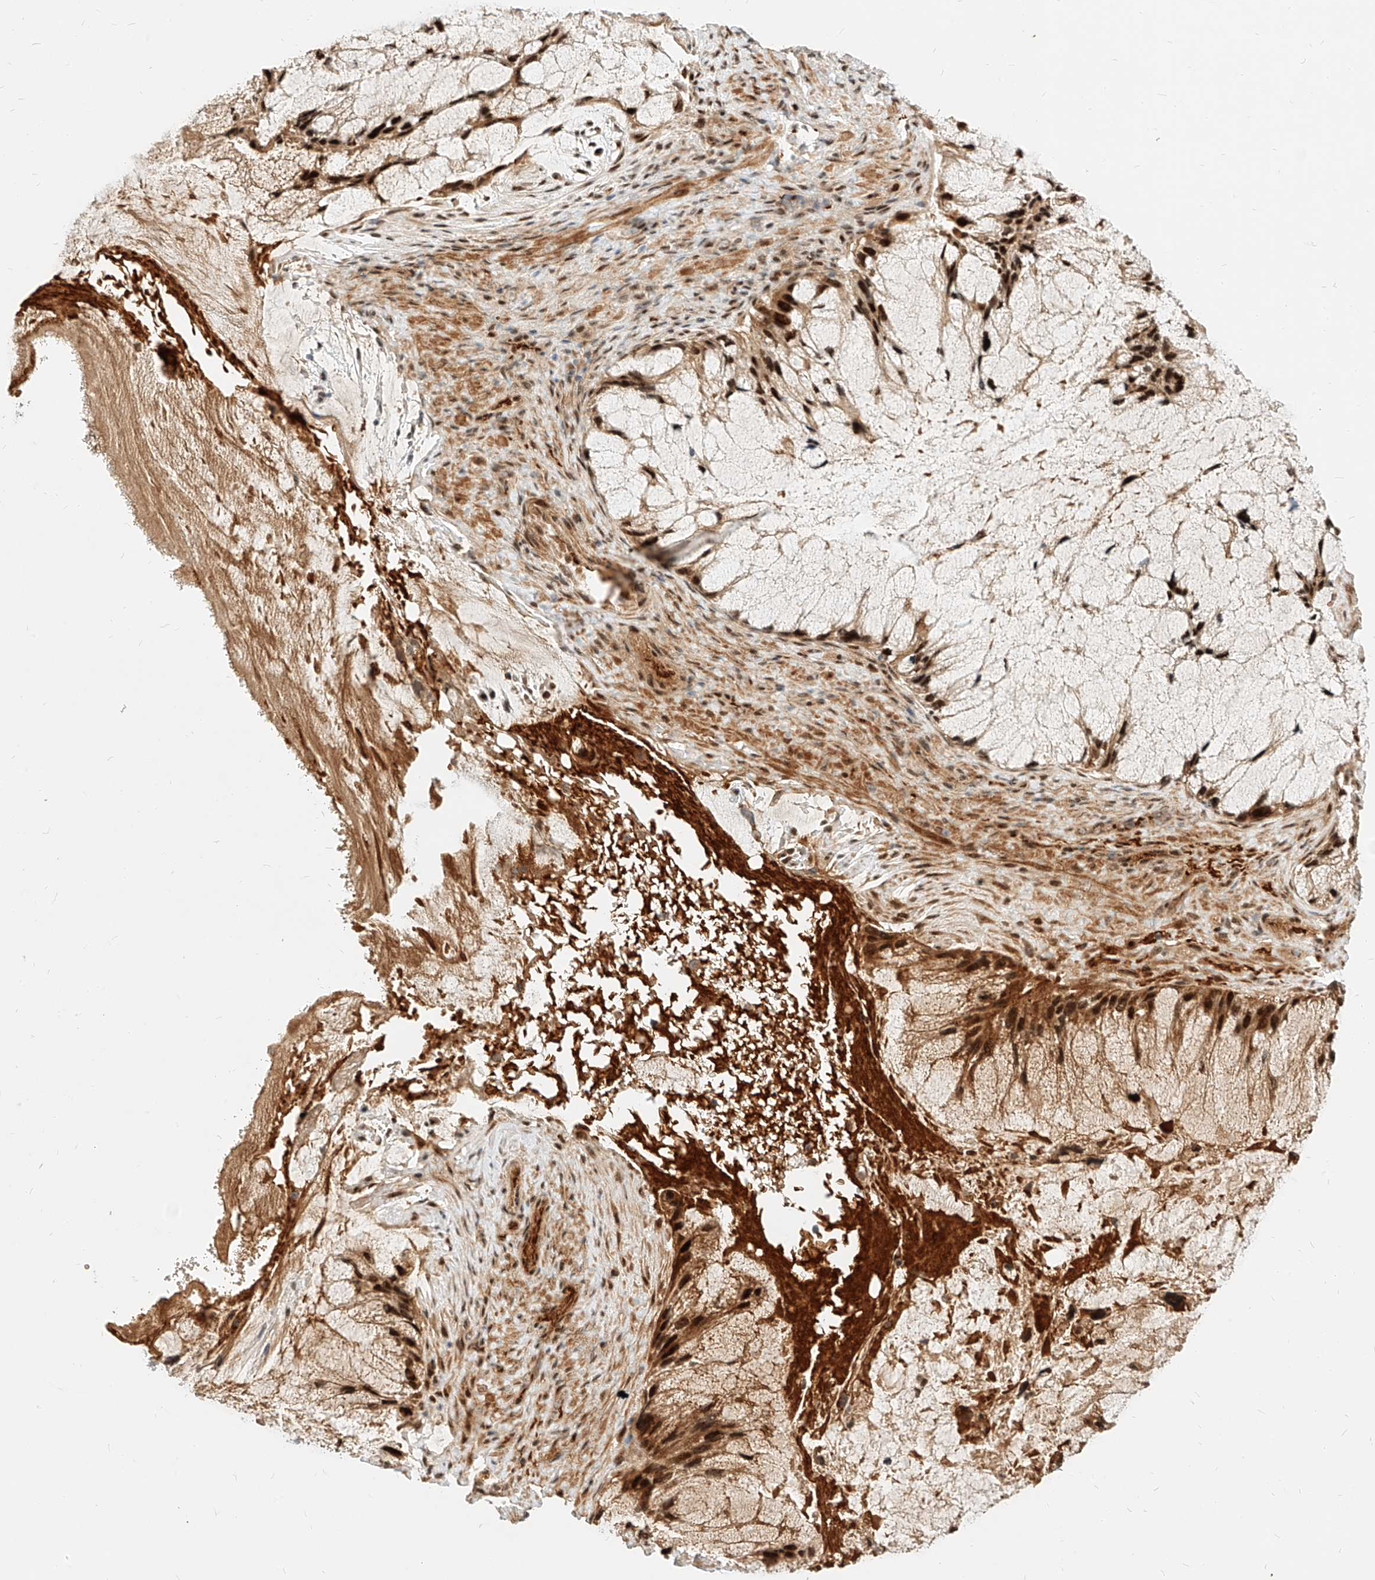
{"staining": {"intensity": "strong", "quantity": ">75%", "location": "cytoplasmic/membranous,nuclear"}, "tissue": "ovarian cancer", "cell_type": "Tumor cells", "image_type": "cancer", "snomed": [{"axis": "morphology", "description": "Cystadenocarcinoma, mucinous, NOS"}, {"axis": "topography", "description": "Ovary"}], "caption": "A micrograph showing strong cytoplasmic/membranous and nuclear positivity in about >75% of tumor cells in ovarian cancer (mucinous cystadenocarcinoma), as visualized by brown immunohistochemical staining.", "gene": "CBX8", "patient": {"sex": "female", "age": 37}}